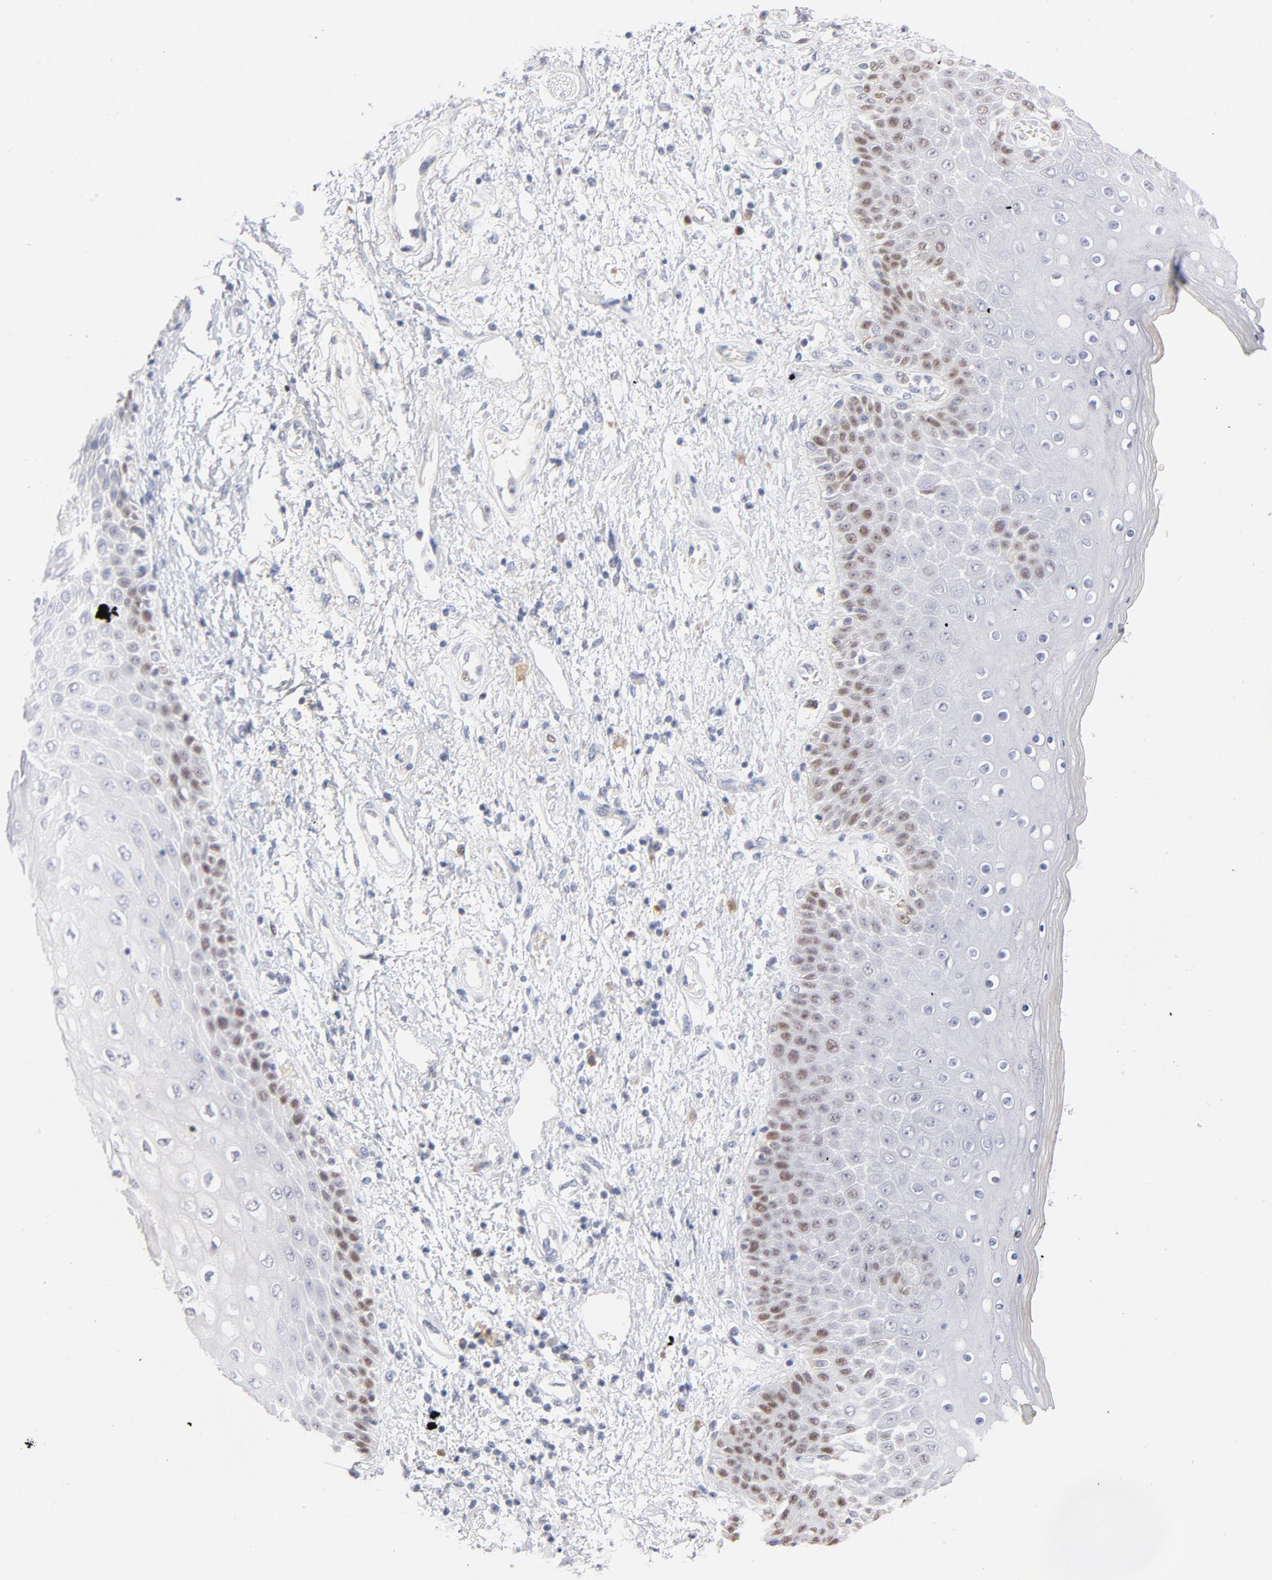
{"staining": {"intensity": "moderate", "quantity": "<25%", "location": "nuclear"}, "tissue": "skin", "cell_type": "Epidermal cells", "image_type": "normal", "snomed": [{"axis": "morphology", "description": "Normal tissue, NOS"}, {"axis": "topography", "description": "Anal"}], "caption": "A histopathology image of skin stained for a protein reveals moderate nuclear brown staining in epidermal cells. Nuclei are stained in blue.", "gene": "MCM7", "patient": {"sex": "female", "age": 46}}